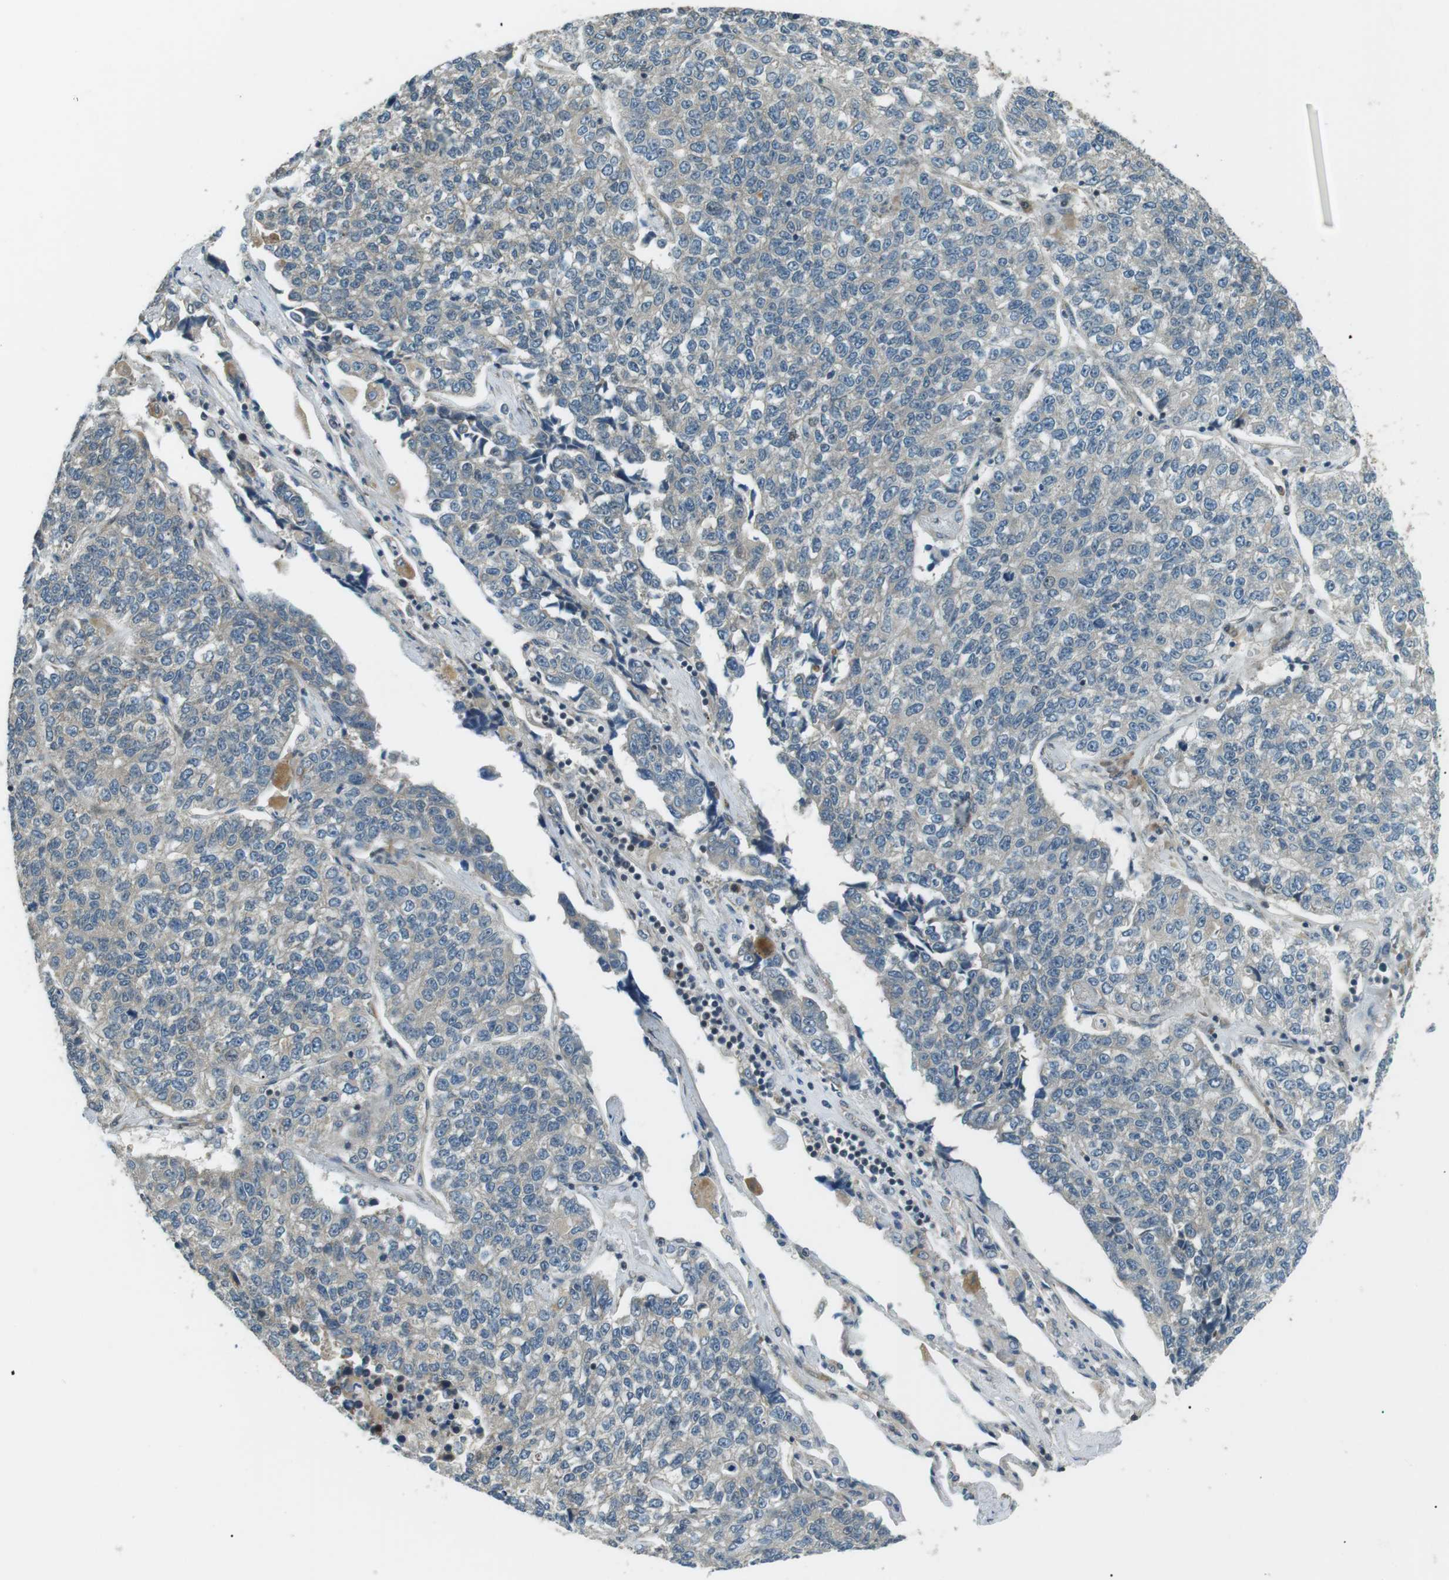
{"staining": {"intensity": "negative", "quantity": "none", "location": "none"}, "tissue": "lung cancer", "cell_type": "Tumor cells", "image_type": "cancer", "snomed": [{"axis": "morphology", "description": "Adenocarcinoma, NOS"}, {"axis": "topography", "description": "Lung"}], "caption": "Immunohistochemistry (IHC) image of human lung cancer stained for a protein (brown), which shows no positivity in tumor cells. (DAB immunohistochemistry (IHC) with hematoxylin counter stain).", "gene": "TMEM74", "patient": {"sex": "male", "age": 49}}